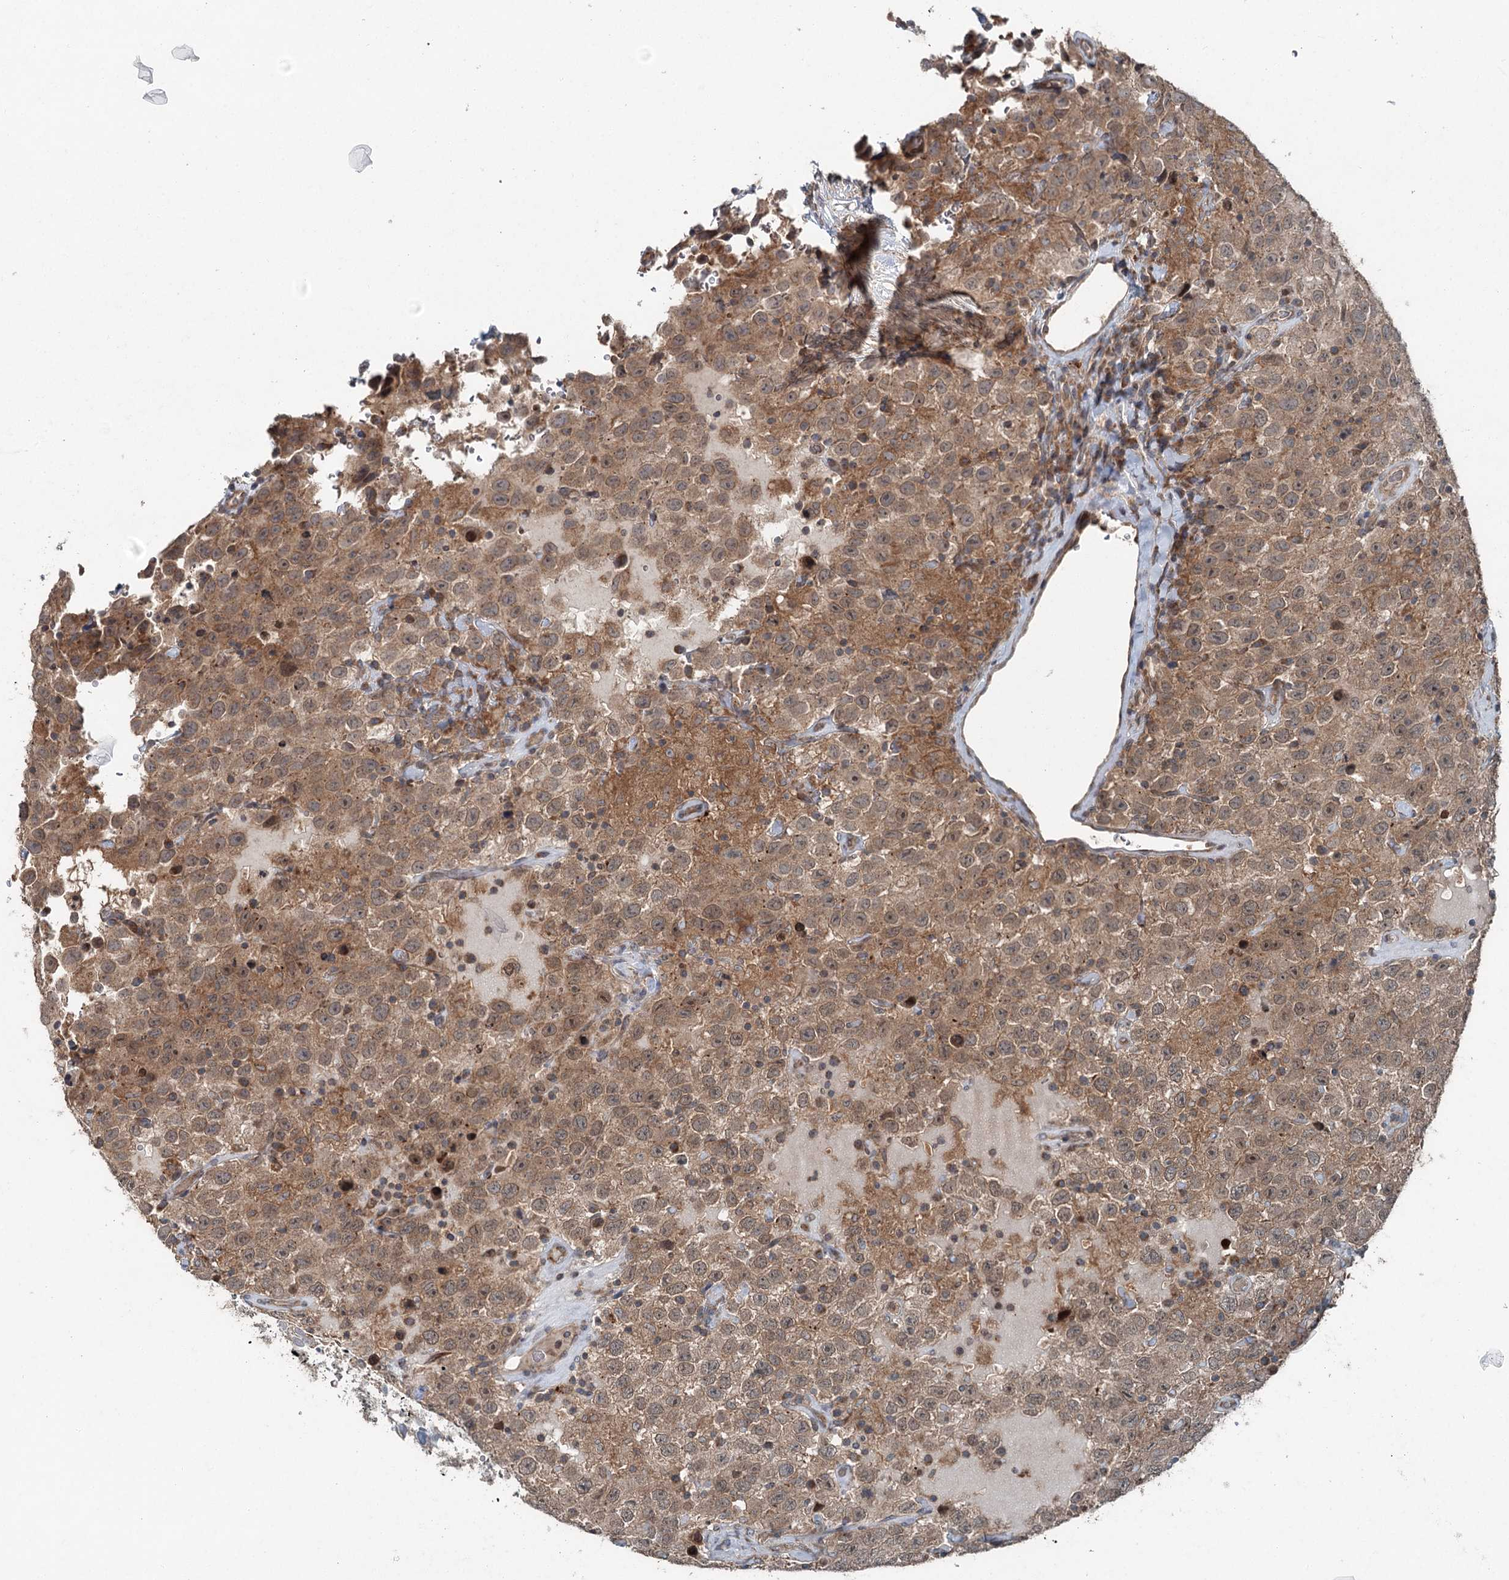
{"staining": {"intensity": "moderate", "quantity": ">75%", "location": "cytoplasmic/membranous"}, "tissue": "testis cancer", "cell_type": "Tumor cells", "image_type": "cancer", "snomed": [{"axis": "morphology", "description": "Seminoma, NOS"}, {"axis": "topography", "description": "Testis"}], "caption": "IHC image of neoplastic tissue: seminoma (testis) stained using immunohistochemistry (IHC) exhibits medium levels of moderate protein expression localized specifically in the cytoplasmic/membranous of tumor cells, appearing as a cytoplasmic/membranous brown color.", "gene": "SKIC3", "patient": {"sex": "male", "age": 41}}